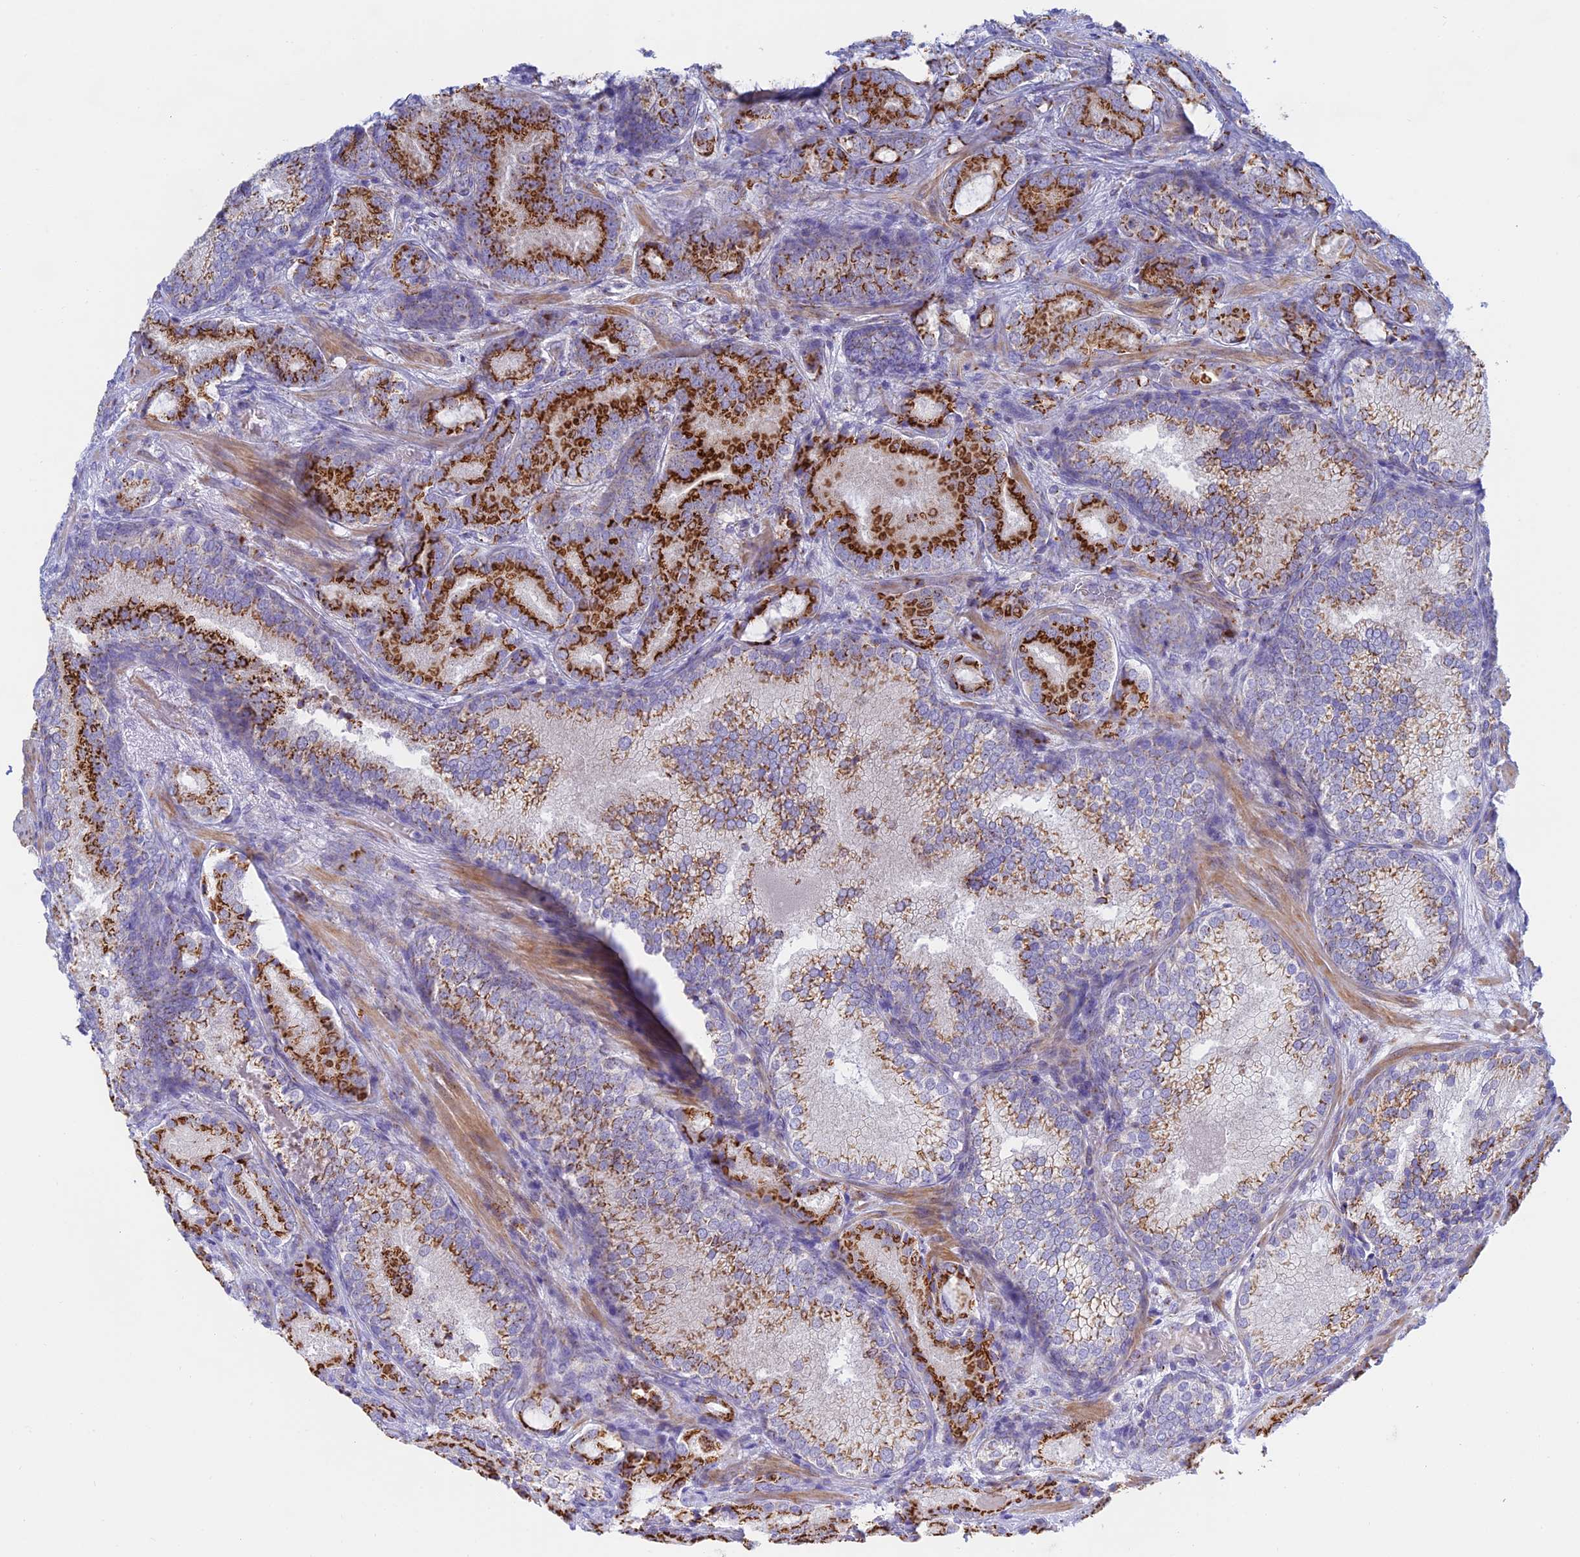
{"staining": {"intensity": "strong", "quantity": ">75%", "location": "cytoplasmic/membranous"}, "tissue": "prostate cancer", "cell_type": "Tumor cells", "image_type": "cancer", "snomed": [{"axis": "morphology", "description": "Adenocarcinoma, Low grade"}, {"axis": "topography", "description": "Prostate"}], "caption": "IHC of human prostate adenocarcinoma (low-grade) shows high levels of strong cytoplasmic/membranous staining in about >75% of tumor cells.", "gene": "HS2ST1", "patient": {"sex": "male", "age": 58}}